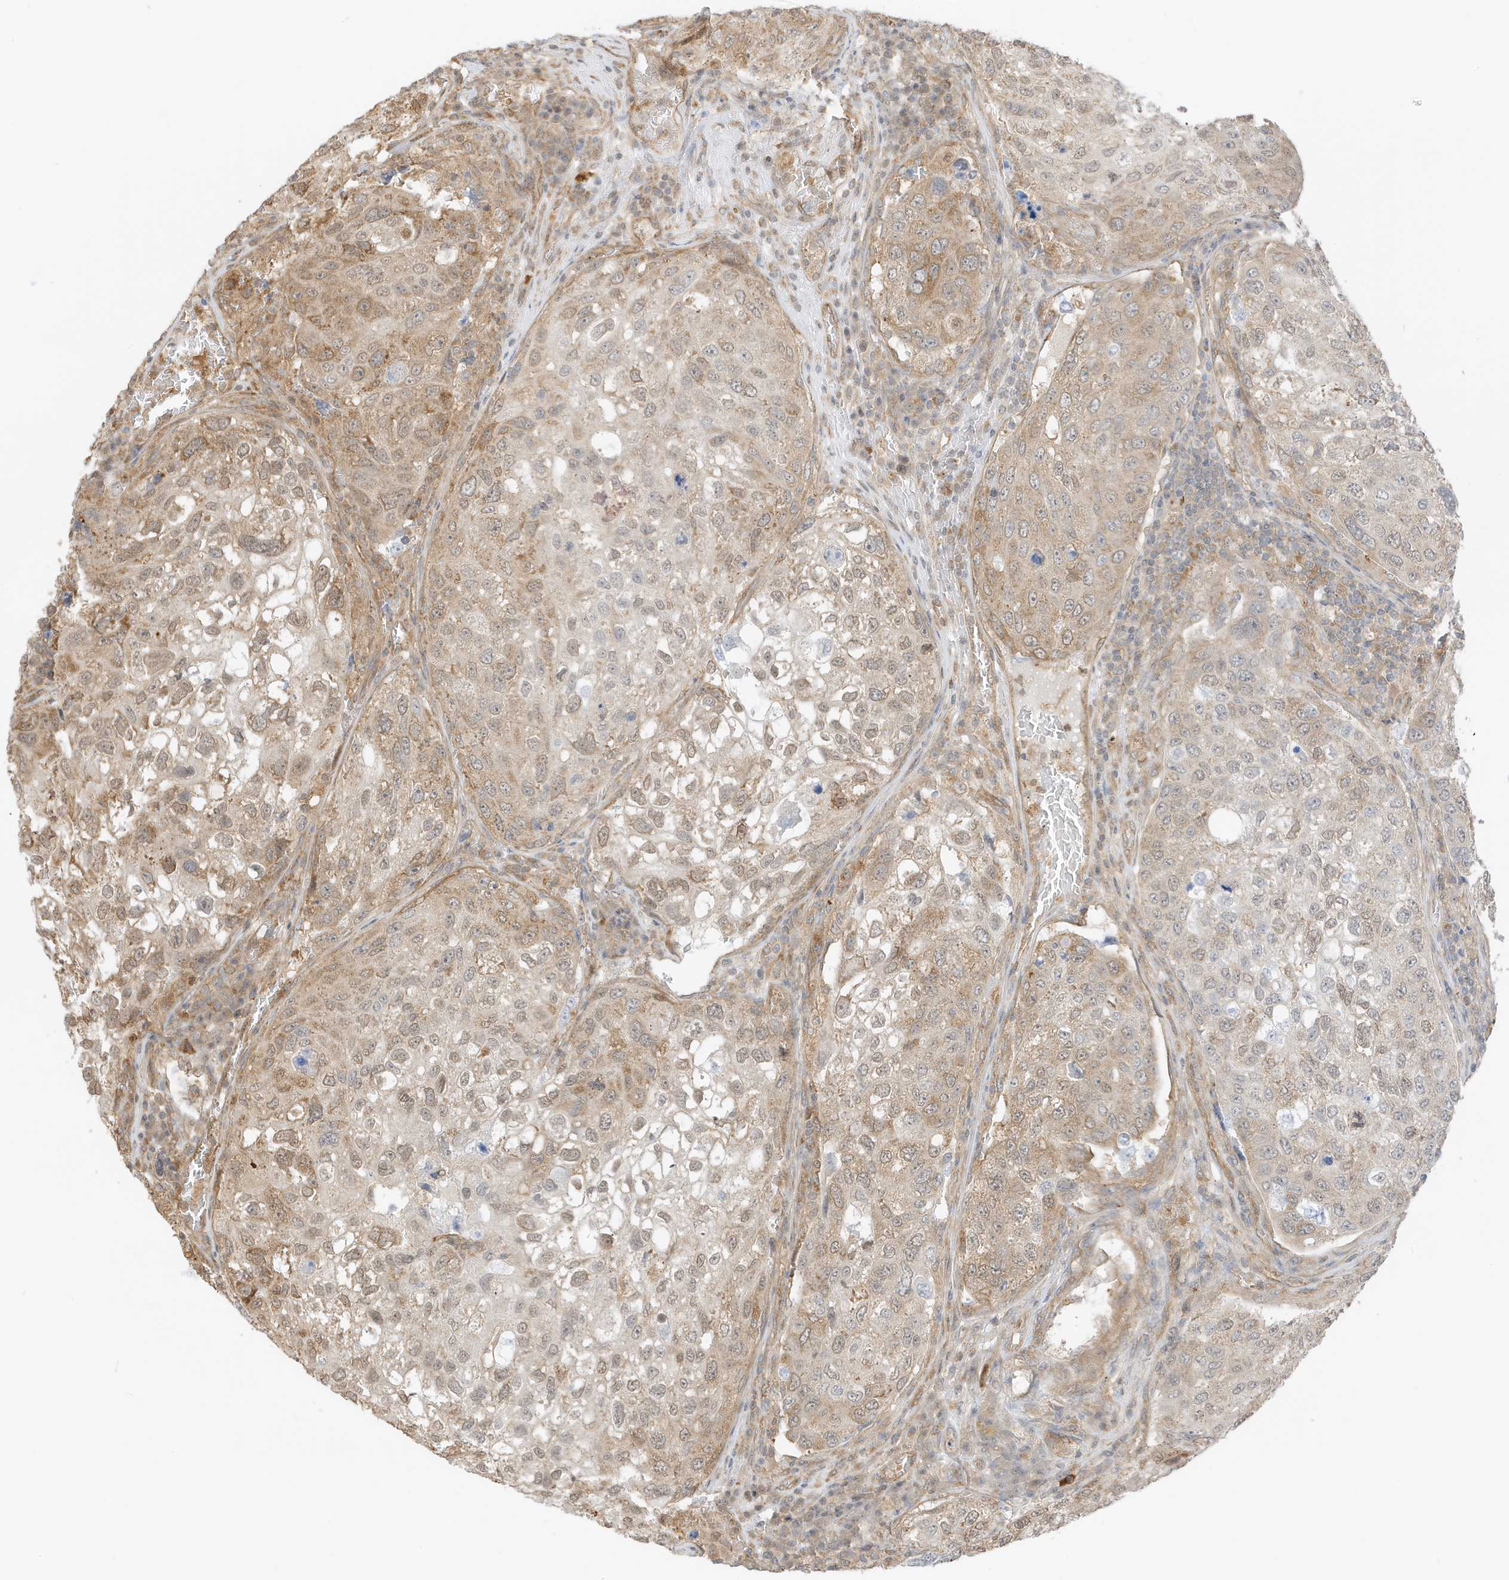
{"staining": {"intensity": "moderate", "quantity": "<25%", "location": "cytoplasmic/membranous"}, "tissue": "urothelial cancer", "cell_type": "Tumor cells", "image_type": "cancer", "snomed": [{"axis": "morphology", "description": "Urothelial carcinoma, High grade"}, {"axis": "topography", "description": "Lymph node"}, {"axis": "topography", "description": "Urinary bladder"}], "caption": "Tumor cells exhibit low levels of moderate cytoplasmic/membranous positivity in about <25% of cells in urothelial carcinoma (high-grade).", "gene": "UBAP2L", "patient": {"sex": "male", "age": 51}}